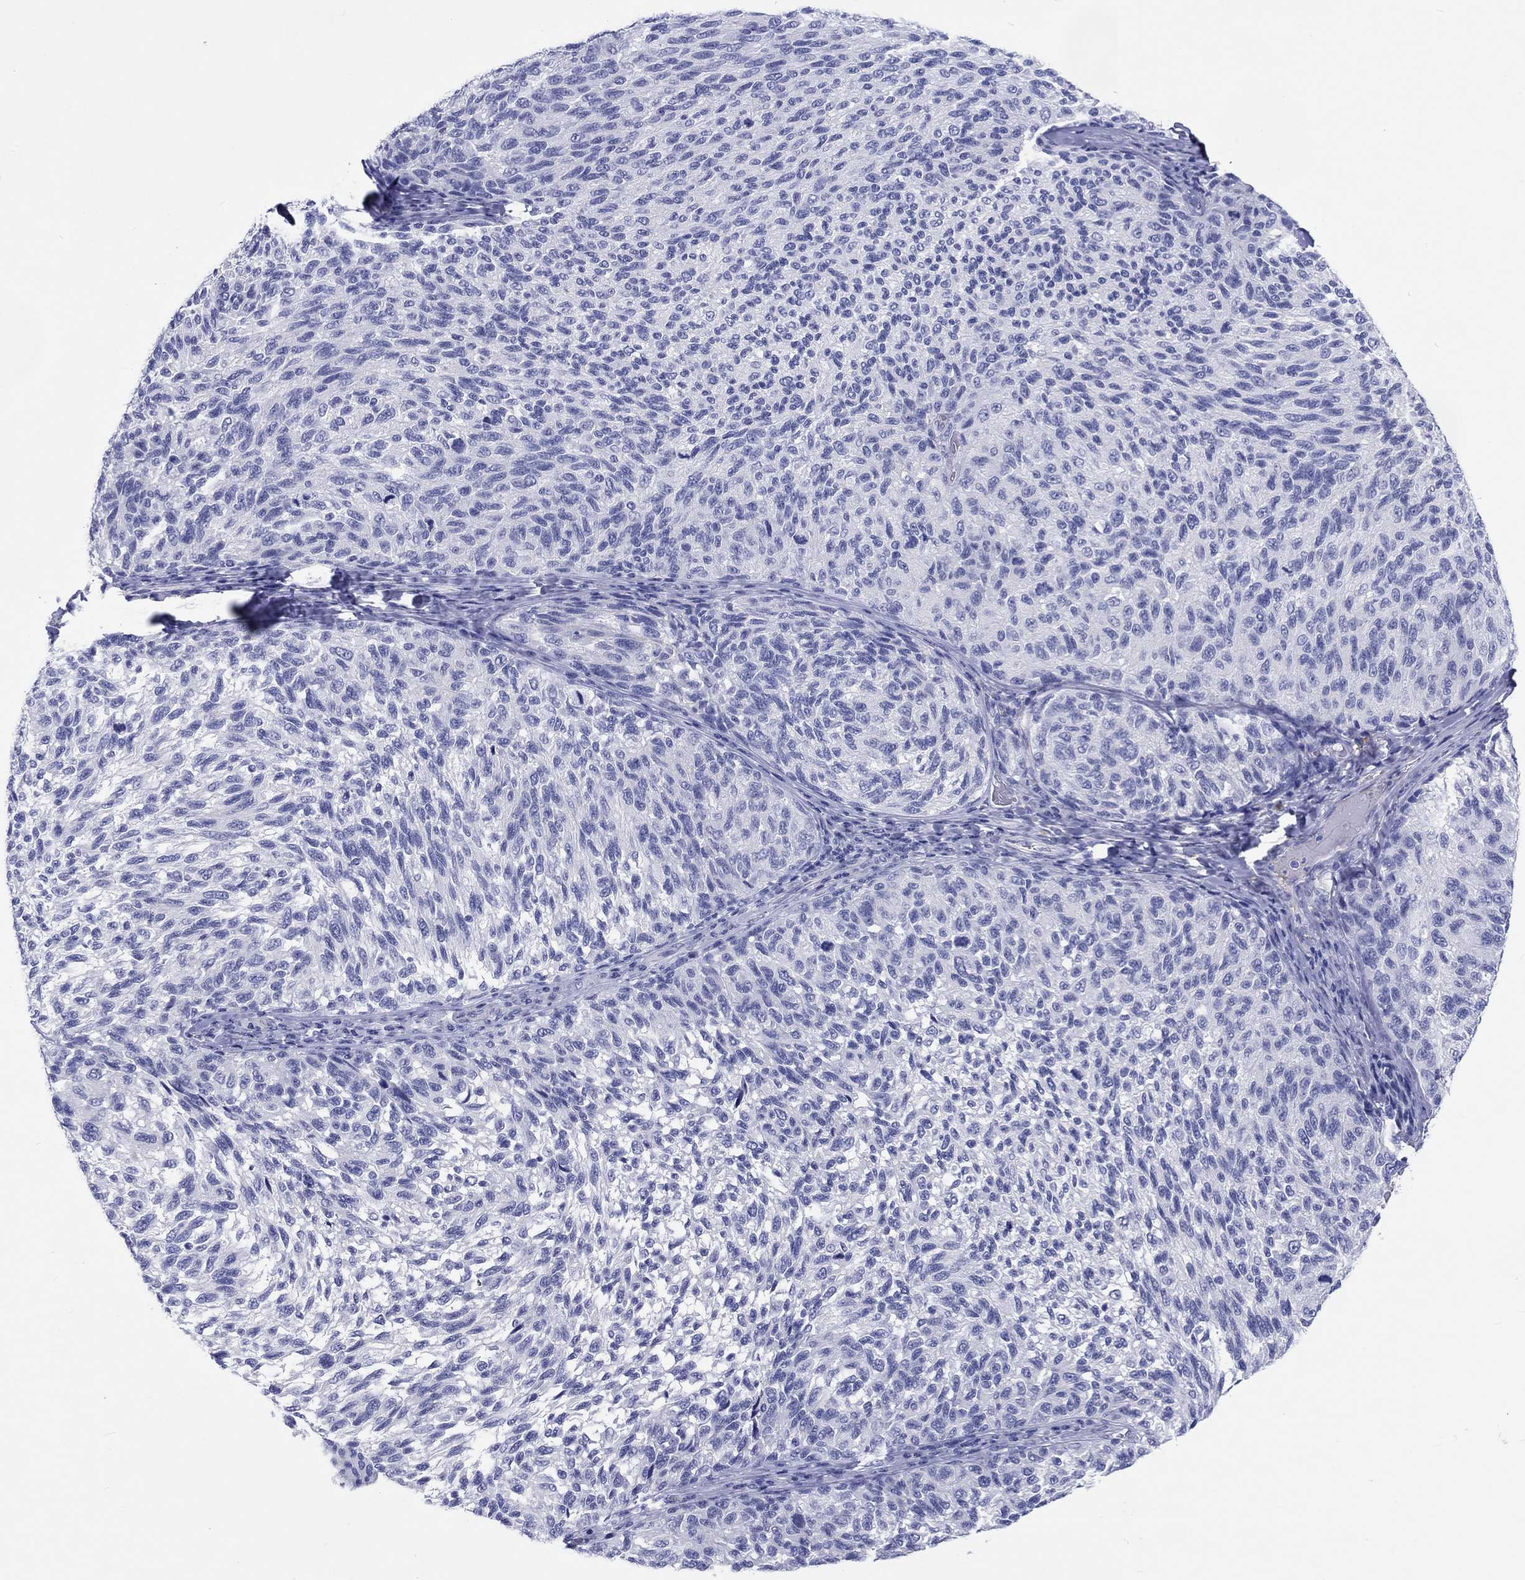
{"staining": {"intensity": "negative", "quantity": "none", "location": "none"}, "tissue": "melanoma", "cell_type": "Tumor cells", "image_type": "cancer", "snomed": [{"axis": "morphology", "description": "Malignant melanoma, NOS"}, {"axis": "topography", "description": "Skin"}], "caption": "This micrograph is of malignant melanoma stained with immunohistochemistry to label a protein in brown with the nuclei are counter-stained blue. There is no staining in tumor cells.", "gene": "CDY2B", "patient": {"sex": "female", "age": 73}}